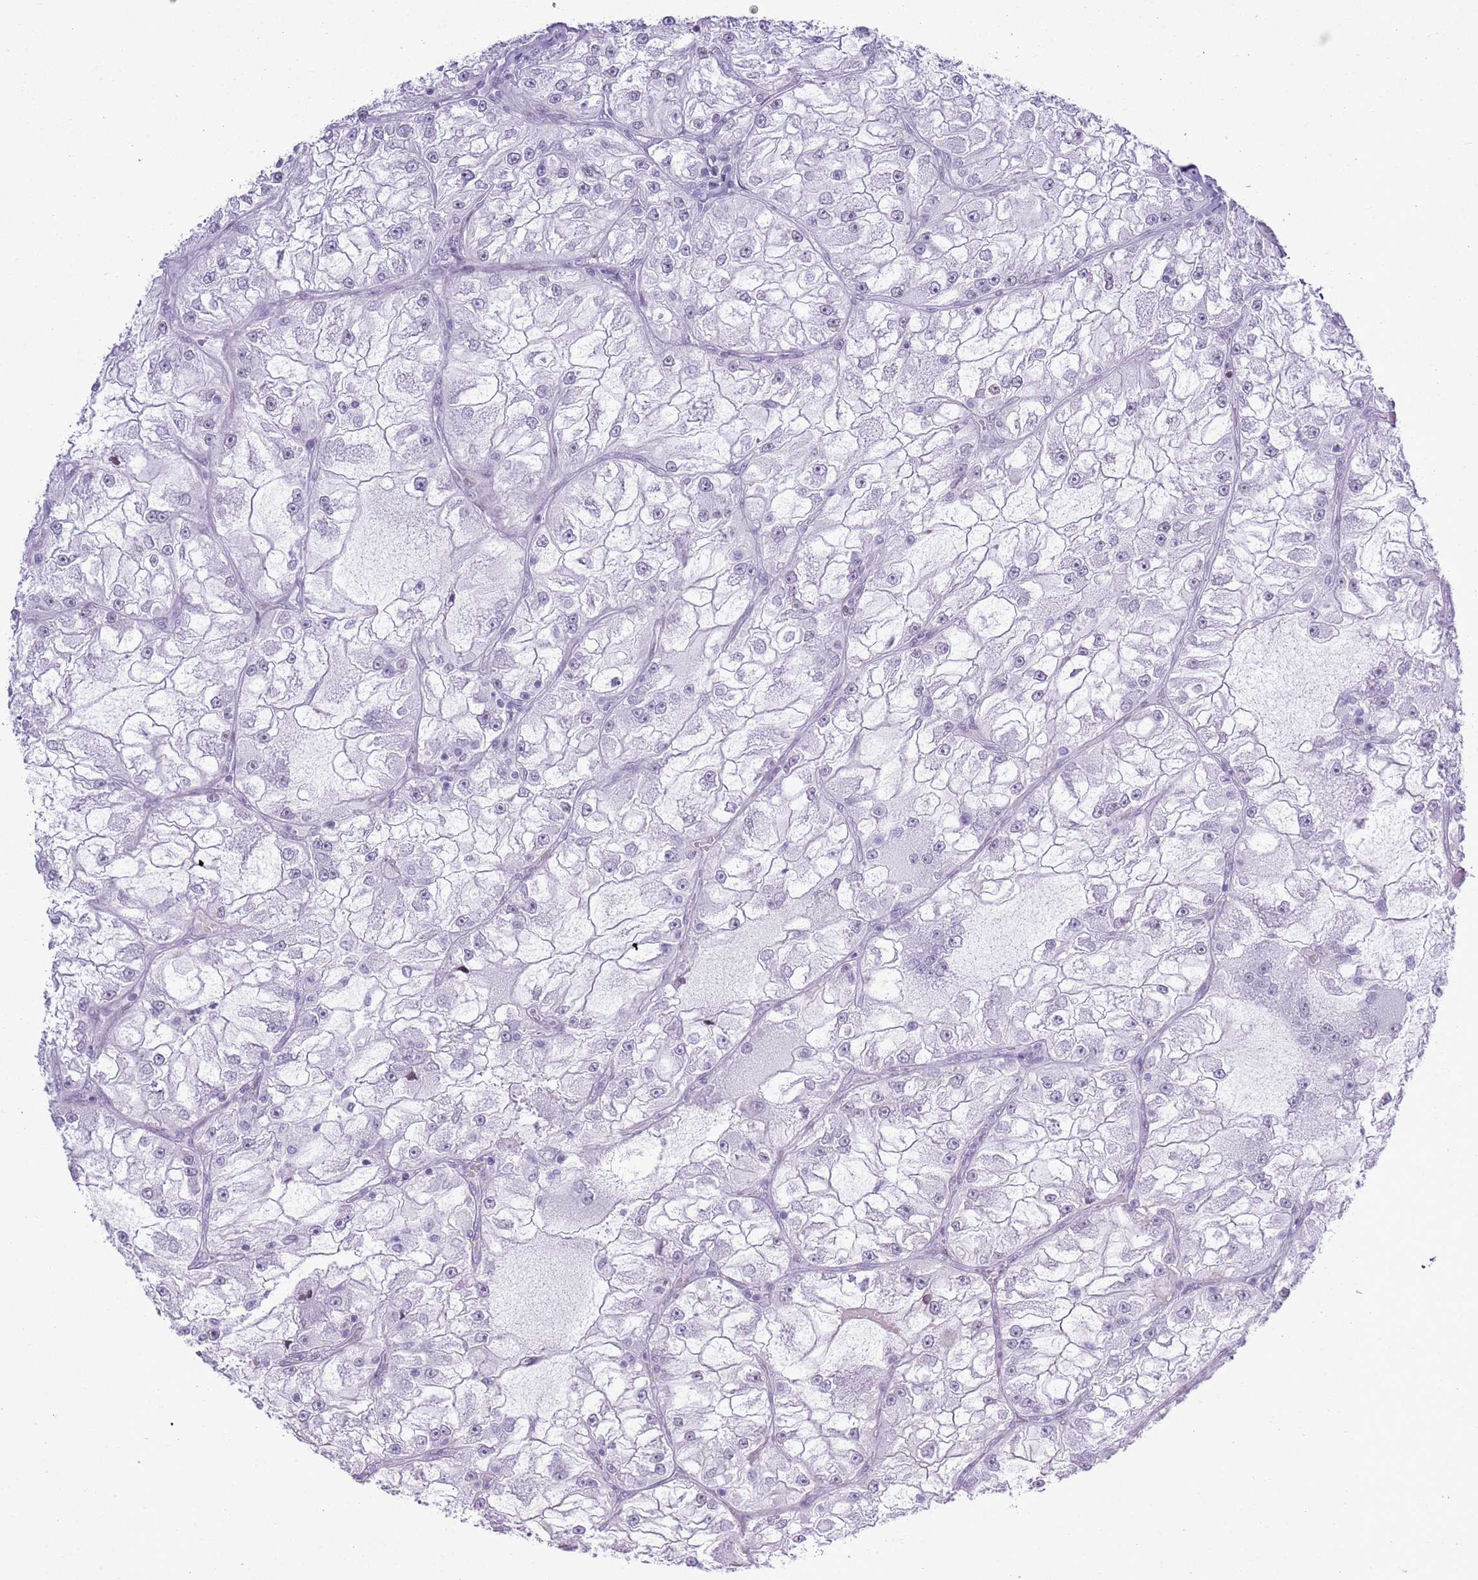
{"staining": {"intensity": "negative", "quantity": "none", "location": "none"}, "tissue": "renal cancer", "cell_type": "Tumor cells", "image_type": "cancer", "snomed": [{"axis": "morphology", "description": "Adenocarcinoma, NOS"}, {"axis": "topography", "description": "Kidney"}], "caption": "An image of adenocarcinoma (renal) stained for a protein shows no brown staining in tumor cells. (DAB immunohistochemistry (IHC) visualized using brightfield microscopy, high magnification).", "gene": "ASIP", "patient": {"sex": "female", "age": 72}}